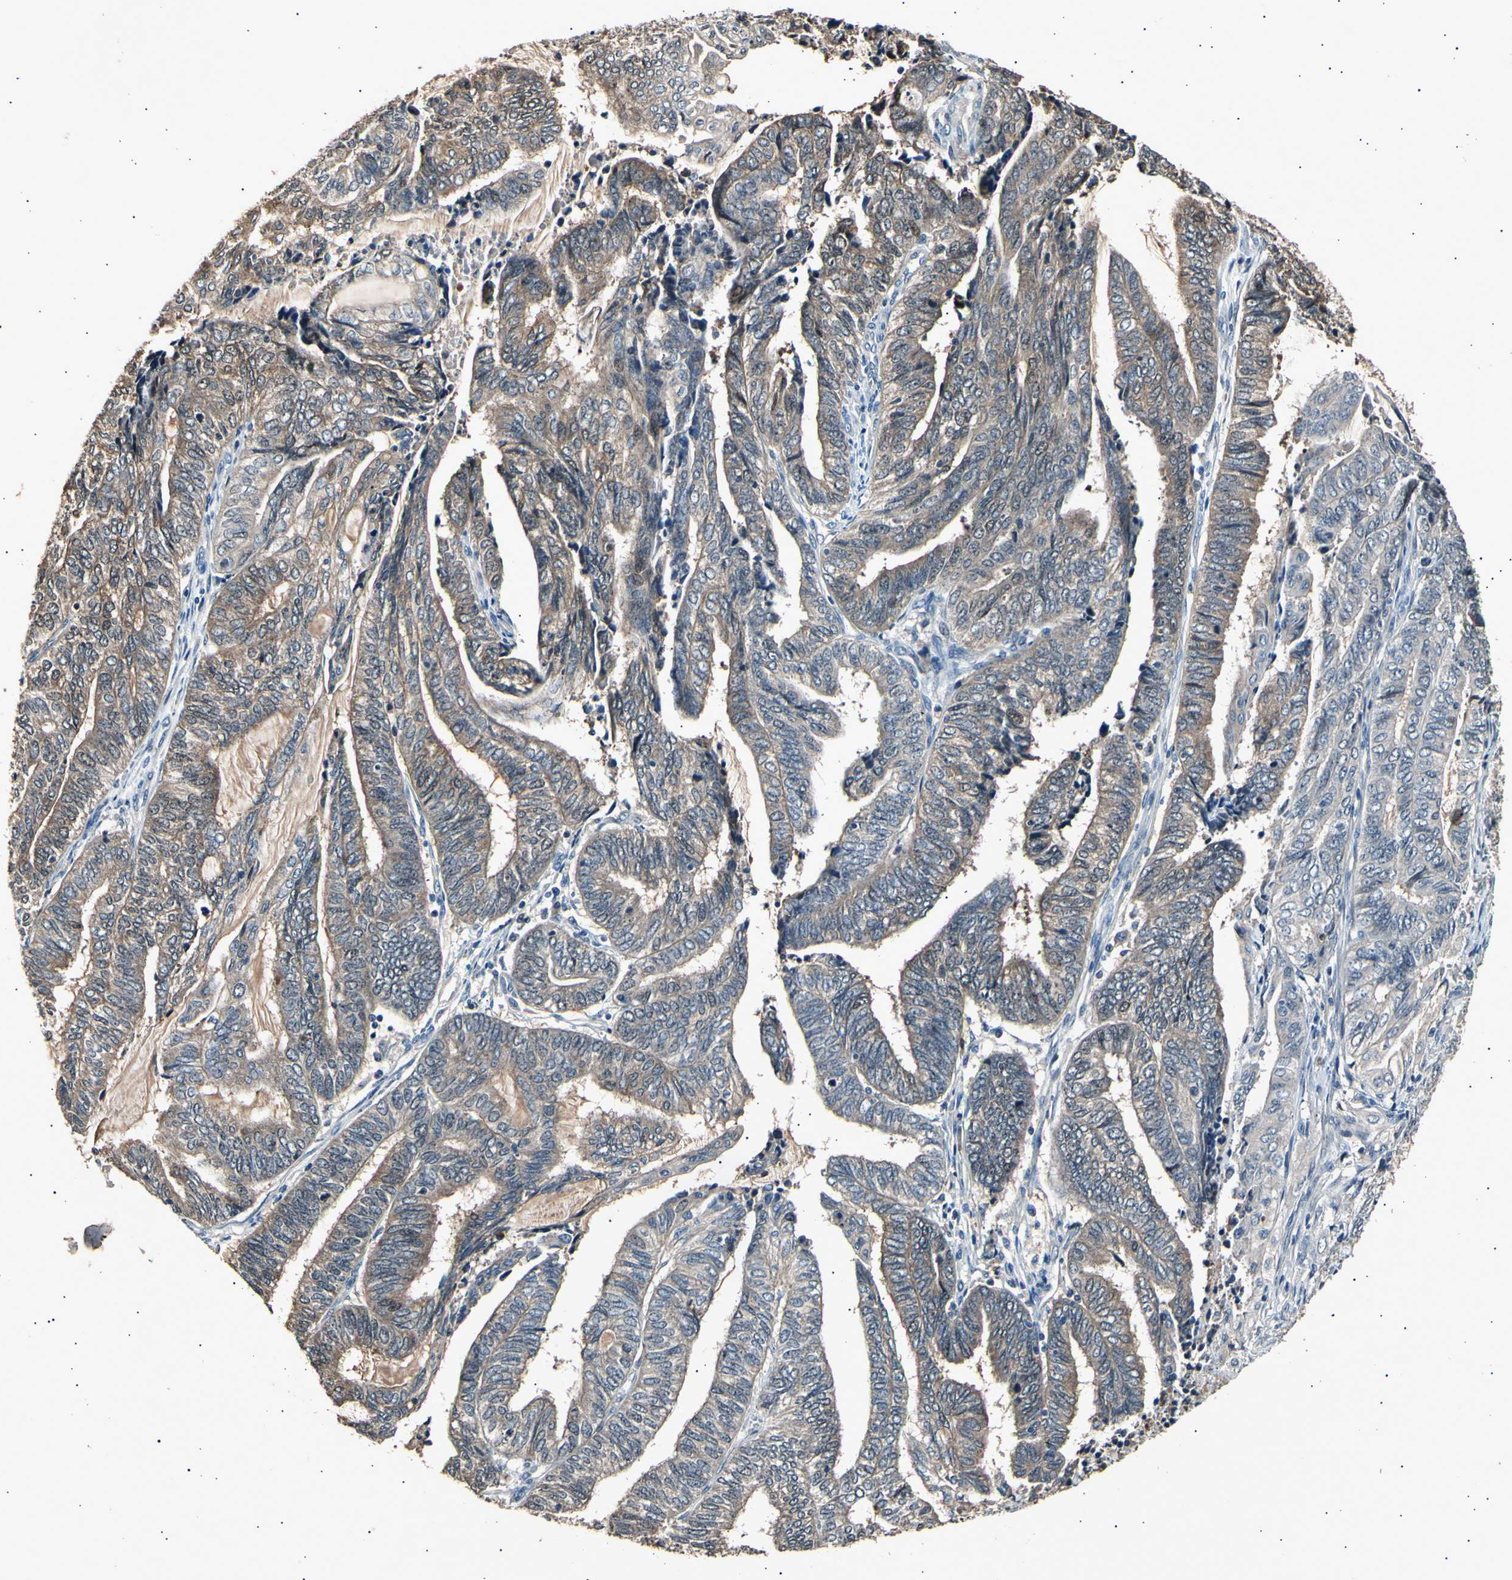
{"staining": {"intensity": "moderate", "quantity": ">75%", "location": "cytoplasmic/membranous"}, "tissue": "endometrial cancer", "cell_type": "Tumor cells", "image_type": "cancer", "snomed": [{"axis": "morphology", "description": "Adenocarcinoma, NOS"}, {"axis": "topography", "description": "Uterus"}, {"axis": "topography", "description": "Endometrium"}], "caption": "Immunohistochemical staining of human endometrial adenocarcinoma demonstrates moderate cytoplasmic/membranous protein positivity in about >75% of tumor cells. Using DAB (3,3'-diaminobenzidine) (brown) and hematoxylin (blue) stains, captured at high magnification using brightfield microscopy.", "gene": "ADCY3", "patient": {"sex": "female", "age": 70}}